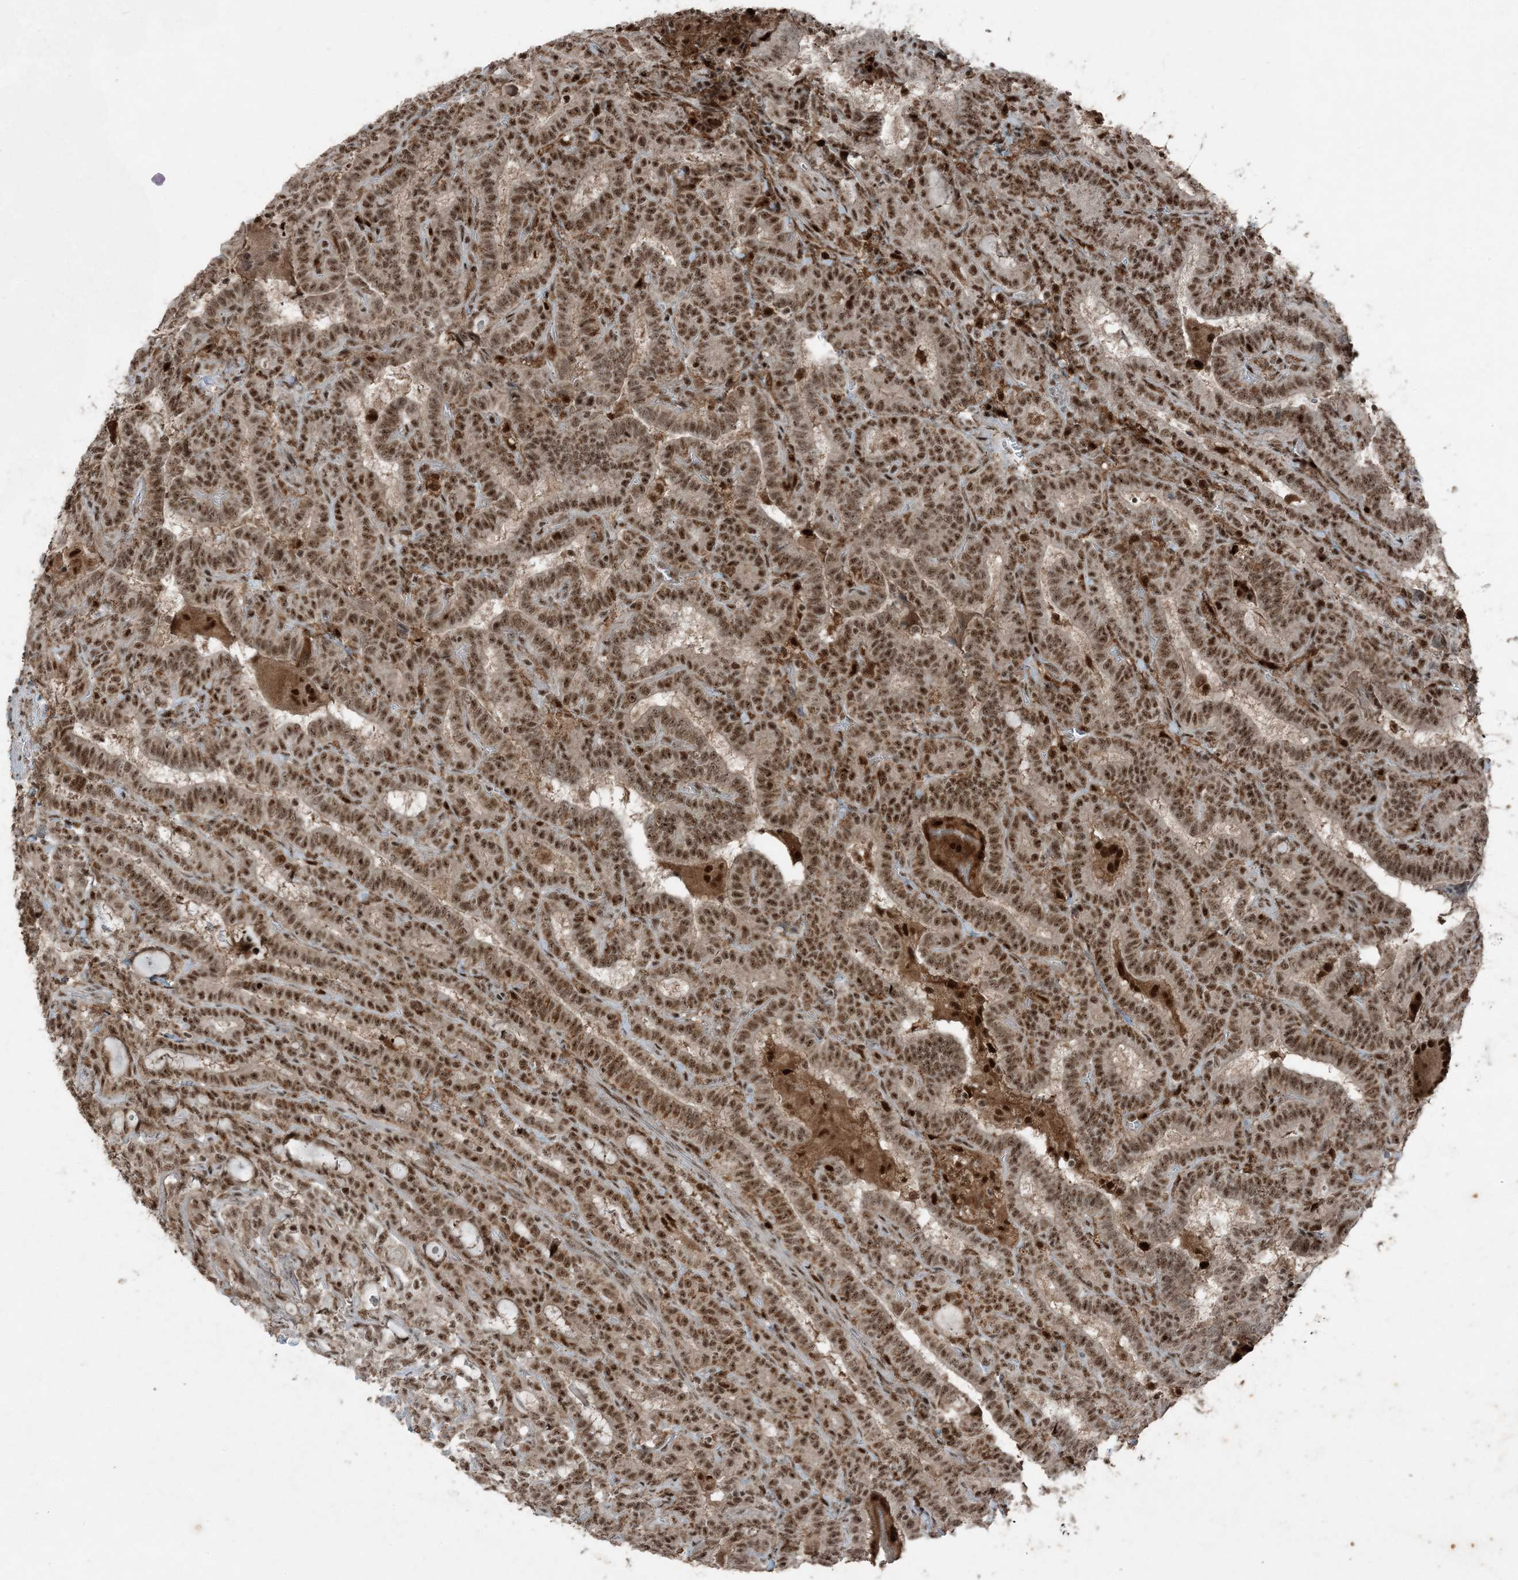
{"staining": {"intensity": "moderate", "quantity": ">75%", "location": "nuclear"}, "tissue": "thyroid cancer", "cell_type": "Tumor cells", "image_type": "cancer", "snomed": [{"axis": "morphology", "description": "Papillary adenocarcinoma, NOS"}, {"axis": "topography", "description": "Thyroid gland"}], "caption": "The immunohistochemical stain shows moderate nuclear expression in tumor cells of papillary adenocarcinoma (thyroid) tissue.", "gene": "TADA2B", "patient": {"sex": "female", "age": 72}}